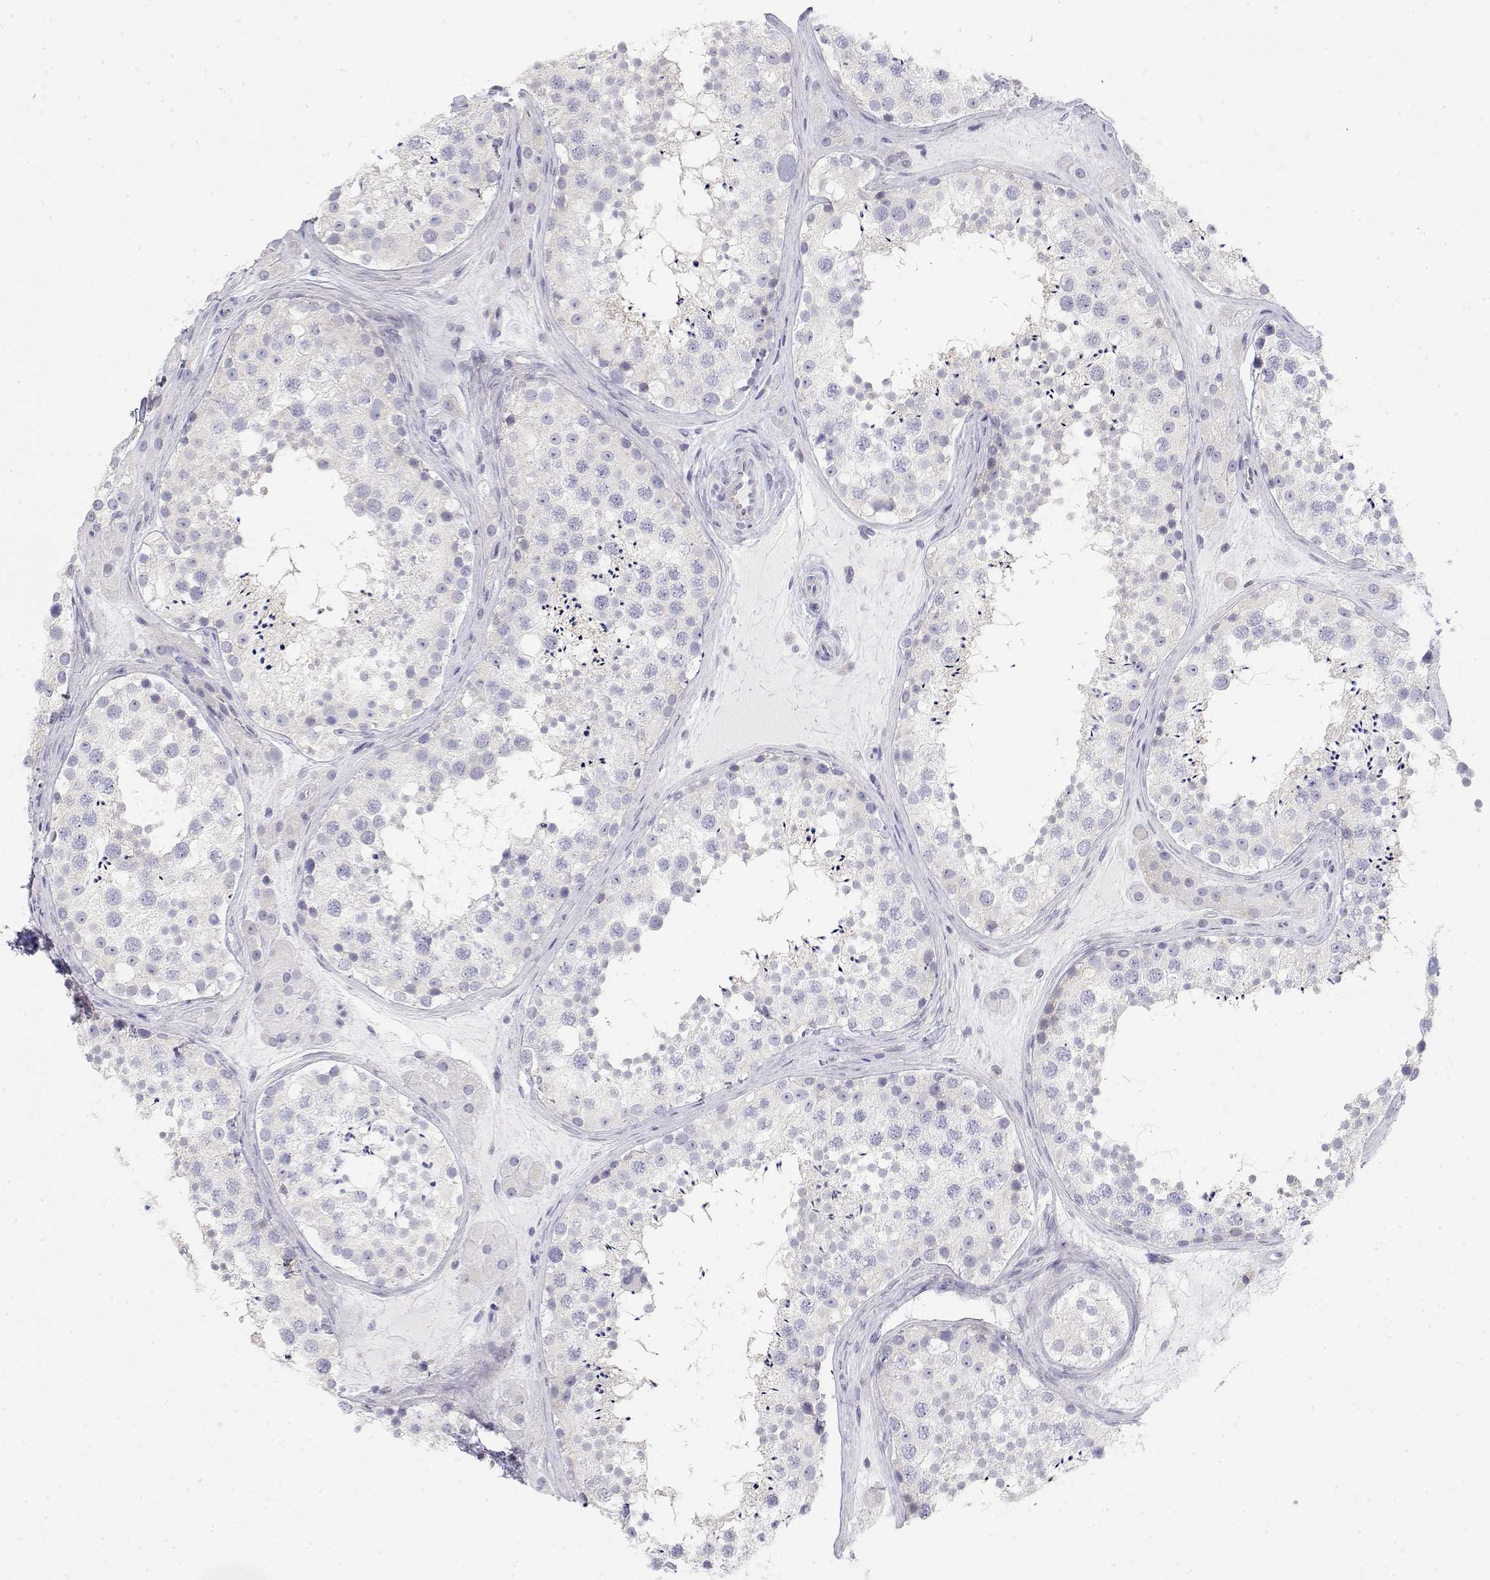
{"staining": {"intensity": "negative", "quantity": "none", "location": "none"}, "tissue": "testis", "cell_type": "Cells in seminiferous ducts", "image_type": "normal", "snomed": [{"axis": "morphology", "description": "Normal tissue, NOS"}, {"axis": "topography", "description": "Testis"}], "caption": "High power microscopy micrograph of an immunohistochemistry (IHC) image of unremarkable testis, revealing no significant staining in cells in seminiferous ducts. The staining is performed using DAB brown chromogen with nuclei counter-stained in using hematoxylin.", "gene": "MISP", "patient": {"sex": "male", "age": 41}}